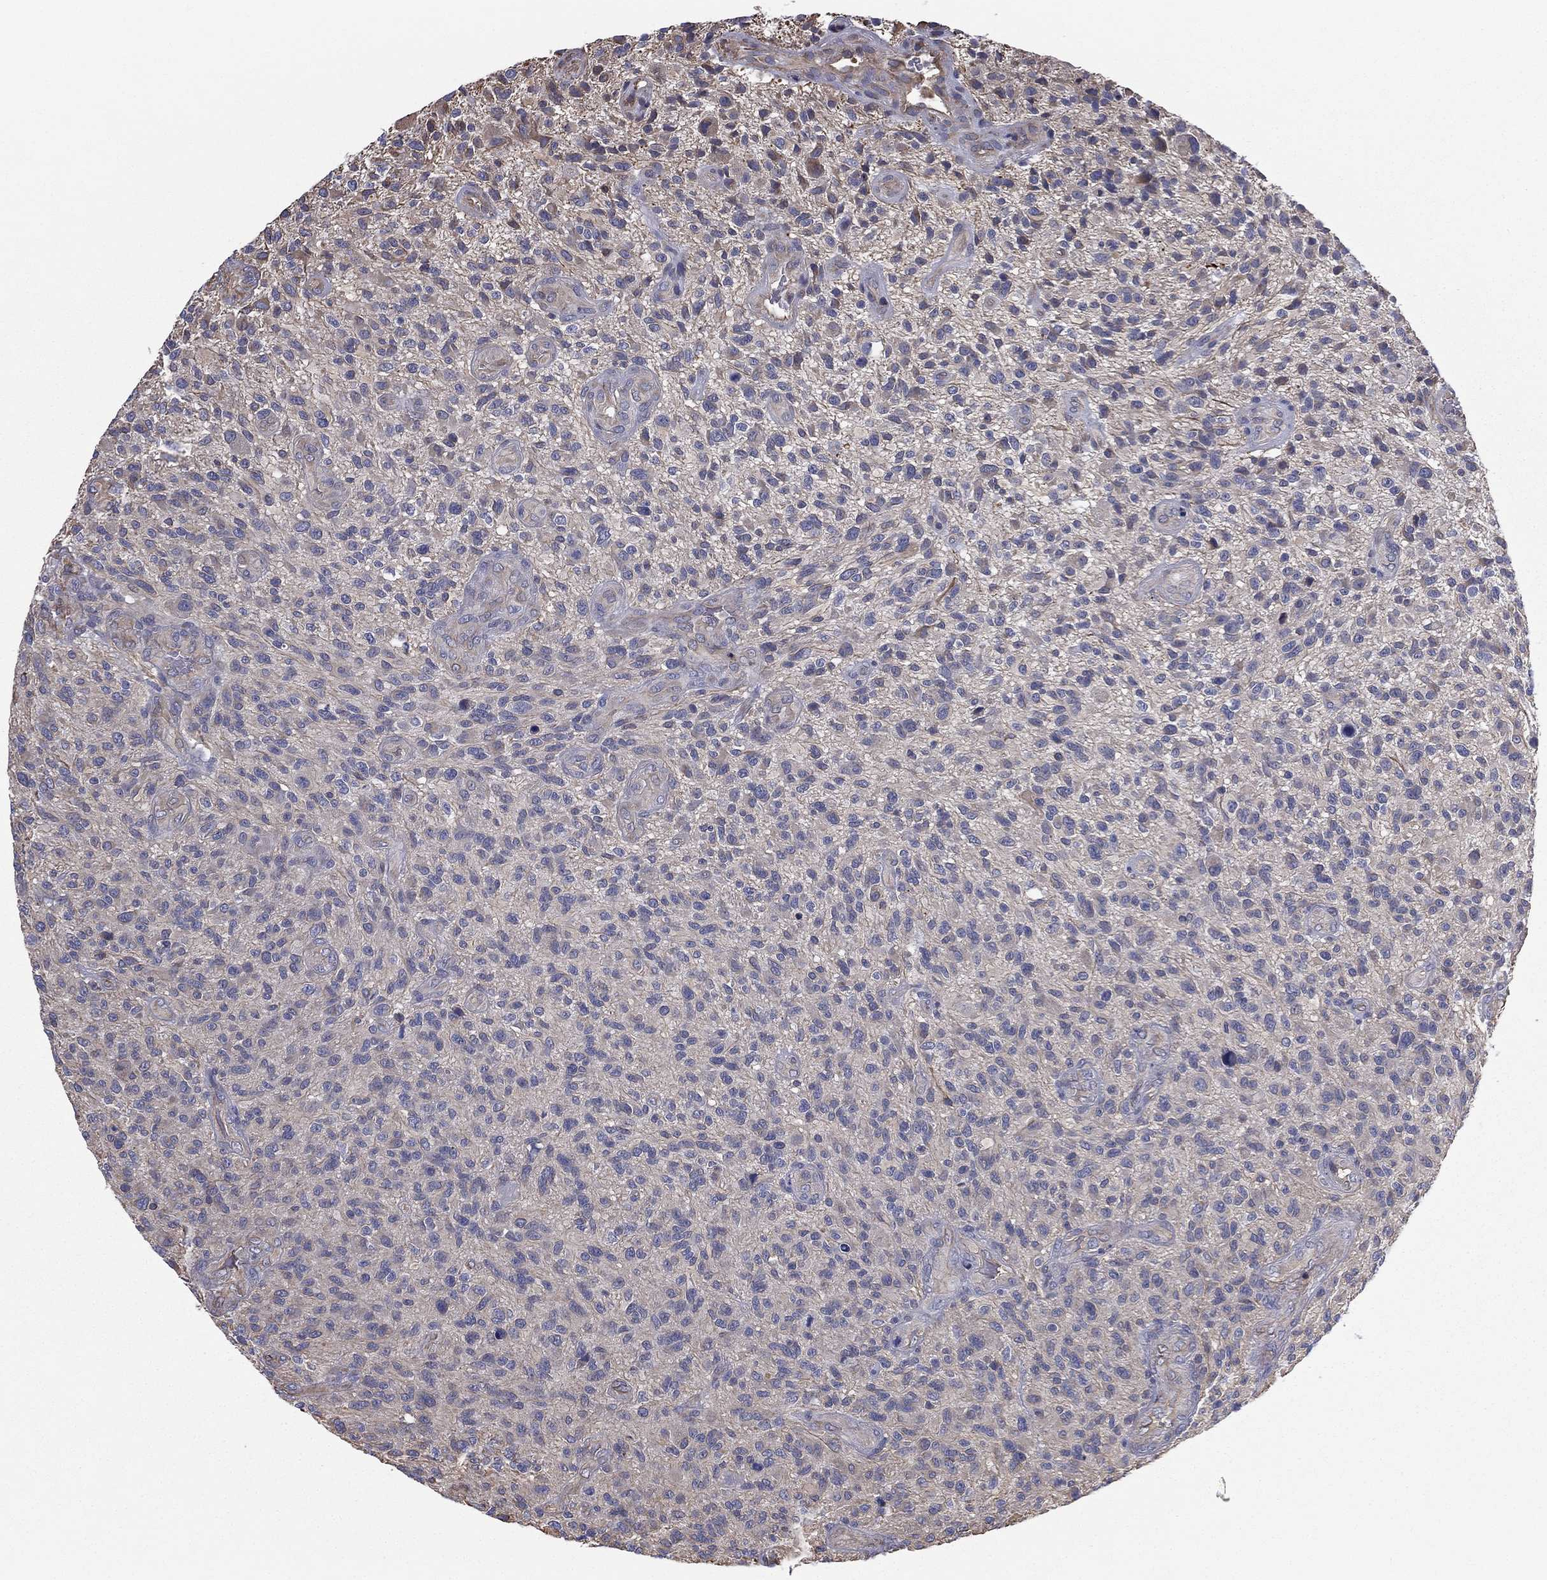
{"staining": {"intensity": "negative", "quantity": "none", "location": "none"}, "tissue": "glioma", "cell_type": "Tumor cells", "image_type": "cancer", "snomed": [{"axis": "morphology", "description": "Glioma, malignant, High grade"}, {"axis": "topography", "description": "Brain"}], "caption": "High magnification brightfield microscopy of glioma stained with DAB (brown) and counterstained with hematoxylin (blue): tumor cells show no significant positivity.", "gene": "SCUBE1", "patient": {"sex": "male", "age": 47}}